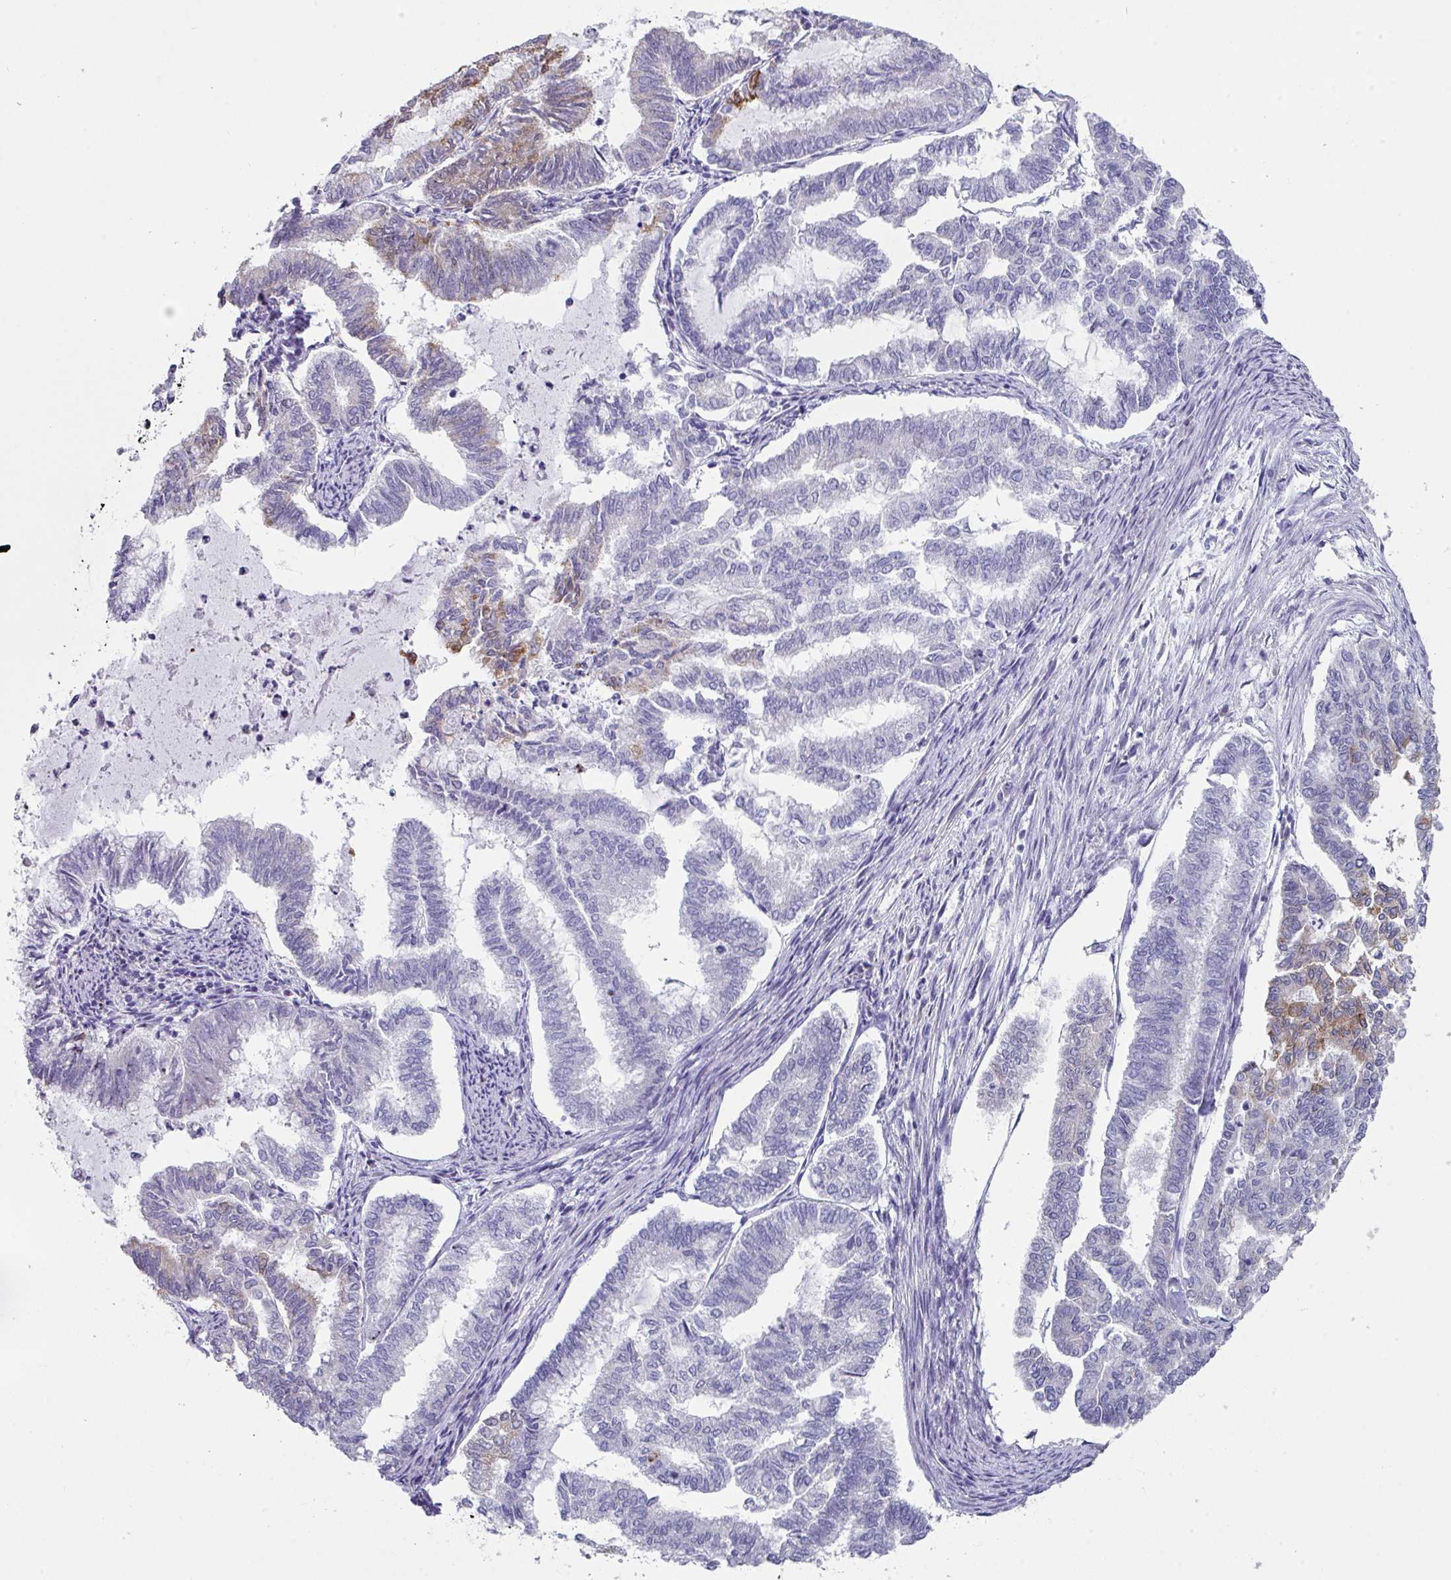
{"staining": {"intensity": "moderate", "quantity": "<25%", "location": "cytoplasmic/membranous"}, "tissue": "endometrial cancer", "cell_type": "Tumor cells", "image_type": "cancer", "snomed": [{"axis": "morphology", "description": "Adenocarcinoma, NOS"}, {"axis": "topography", "description": "Endometrium"}], "caption": "Protein expression by immunohistochemistry (IHC) displays moderate cytoplasmic/membranous staining in approximately <25% of tumor cells in endometrial cancer.", "gene": "PEX10", "patient": {"sex": "female", "age": 79}}